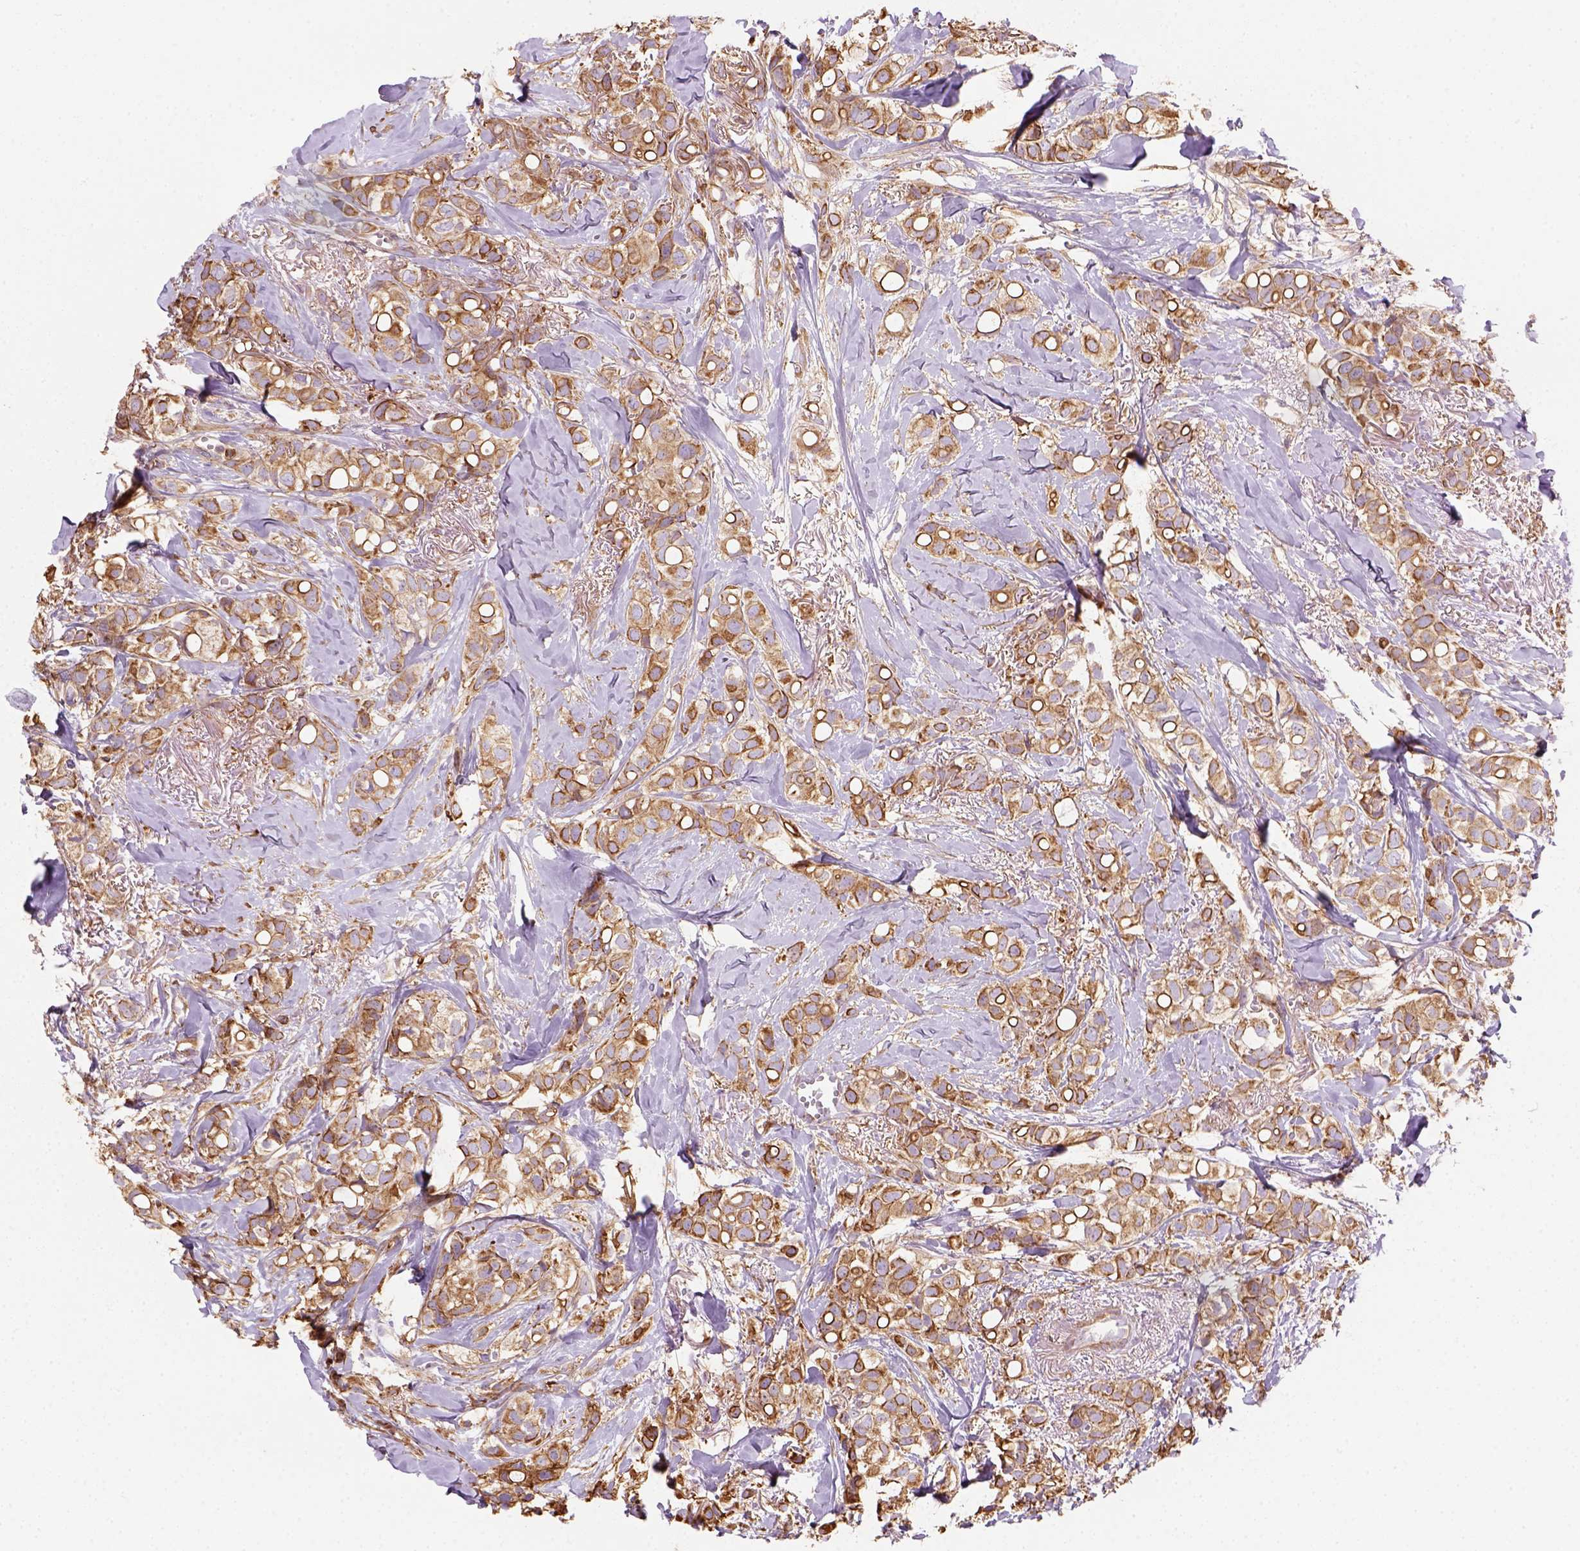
{"staining": {"intensity": "moderate", "quantity": ">75%", "location": "cytoplasmic/membranous"}, "tissue": "breast cancer", "cell_type": "Tumor cells", "image_type": "cancer", "snomed": [{"axis": "morphology", "description": "Duct carcinoma"}, {"axis": "topography", "description": "Breast"}], "caption": "The immunohistochemical stain shows moderate cytoplasmic/membranous staining in tumor cells of breast cancer tissue.", "gene": "GPRC5D", "patient": {"sex": "female", "age": 85}}